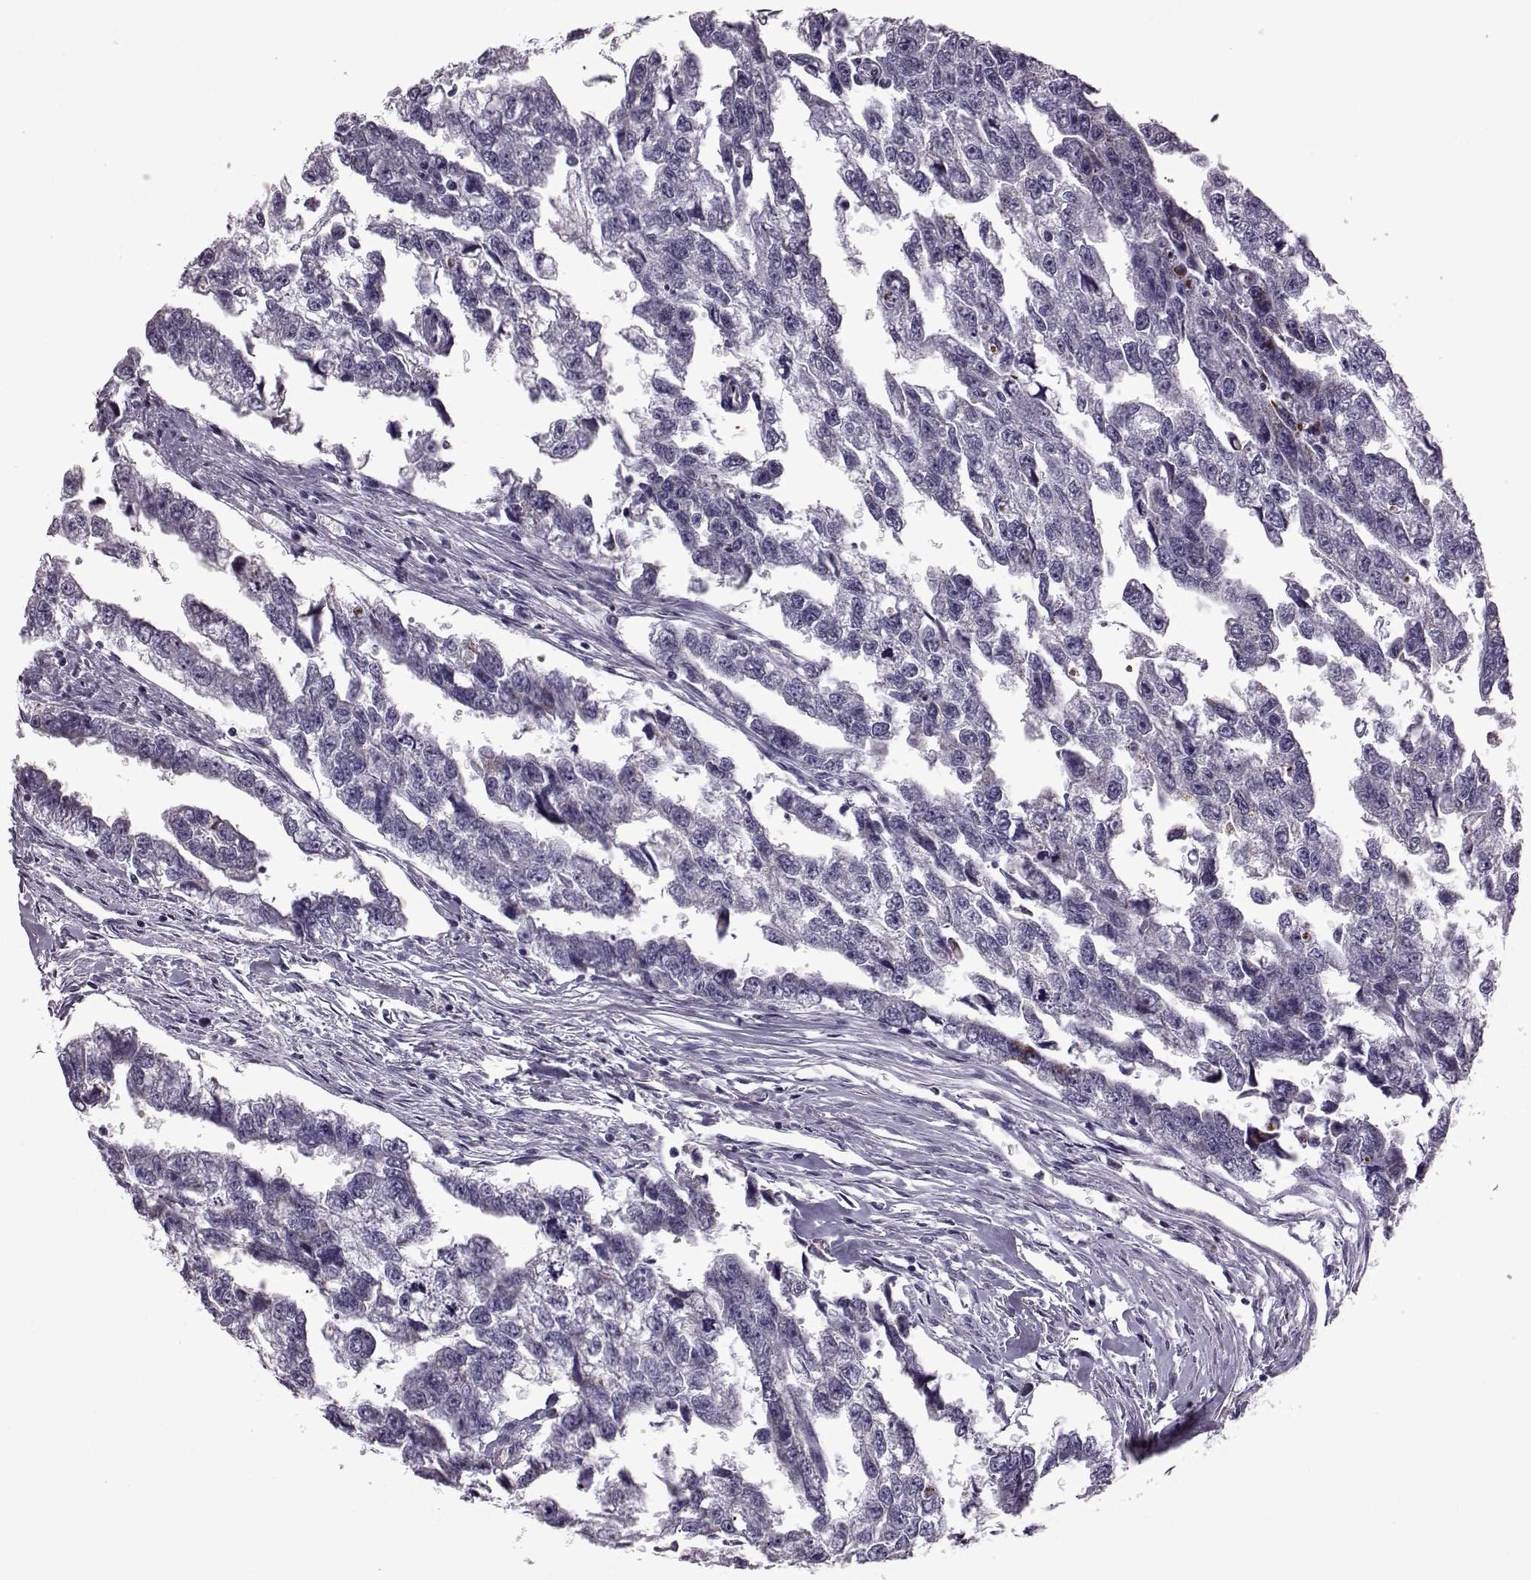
{"staining": {"intensity": "negative", "quantity": "none", "location": "none"}, "tissue": "testis cancer", "cell_type": "Tumor cells", "image_type": "cancer", "snomed": [{"axis": "morphology", "description": "Carcinoma, Embryonal, NOS"}, {"axis": "morphology", "description": "Teratoma, malignant, NOS"}, {"axis": "topography", "description": "Testis"}], "caption": "Immunohistochemistry (IHC) of testis cancer demonstrates no staining in tumor cells.", "gene": "RIMS2", "patient": {"sex": "male", "age": 44}}